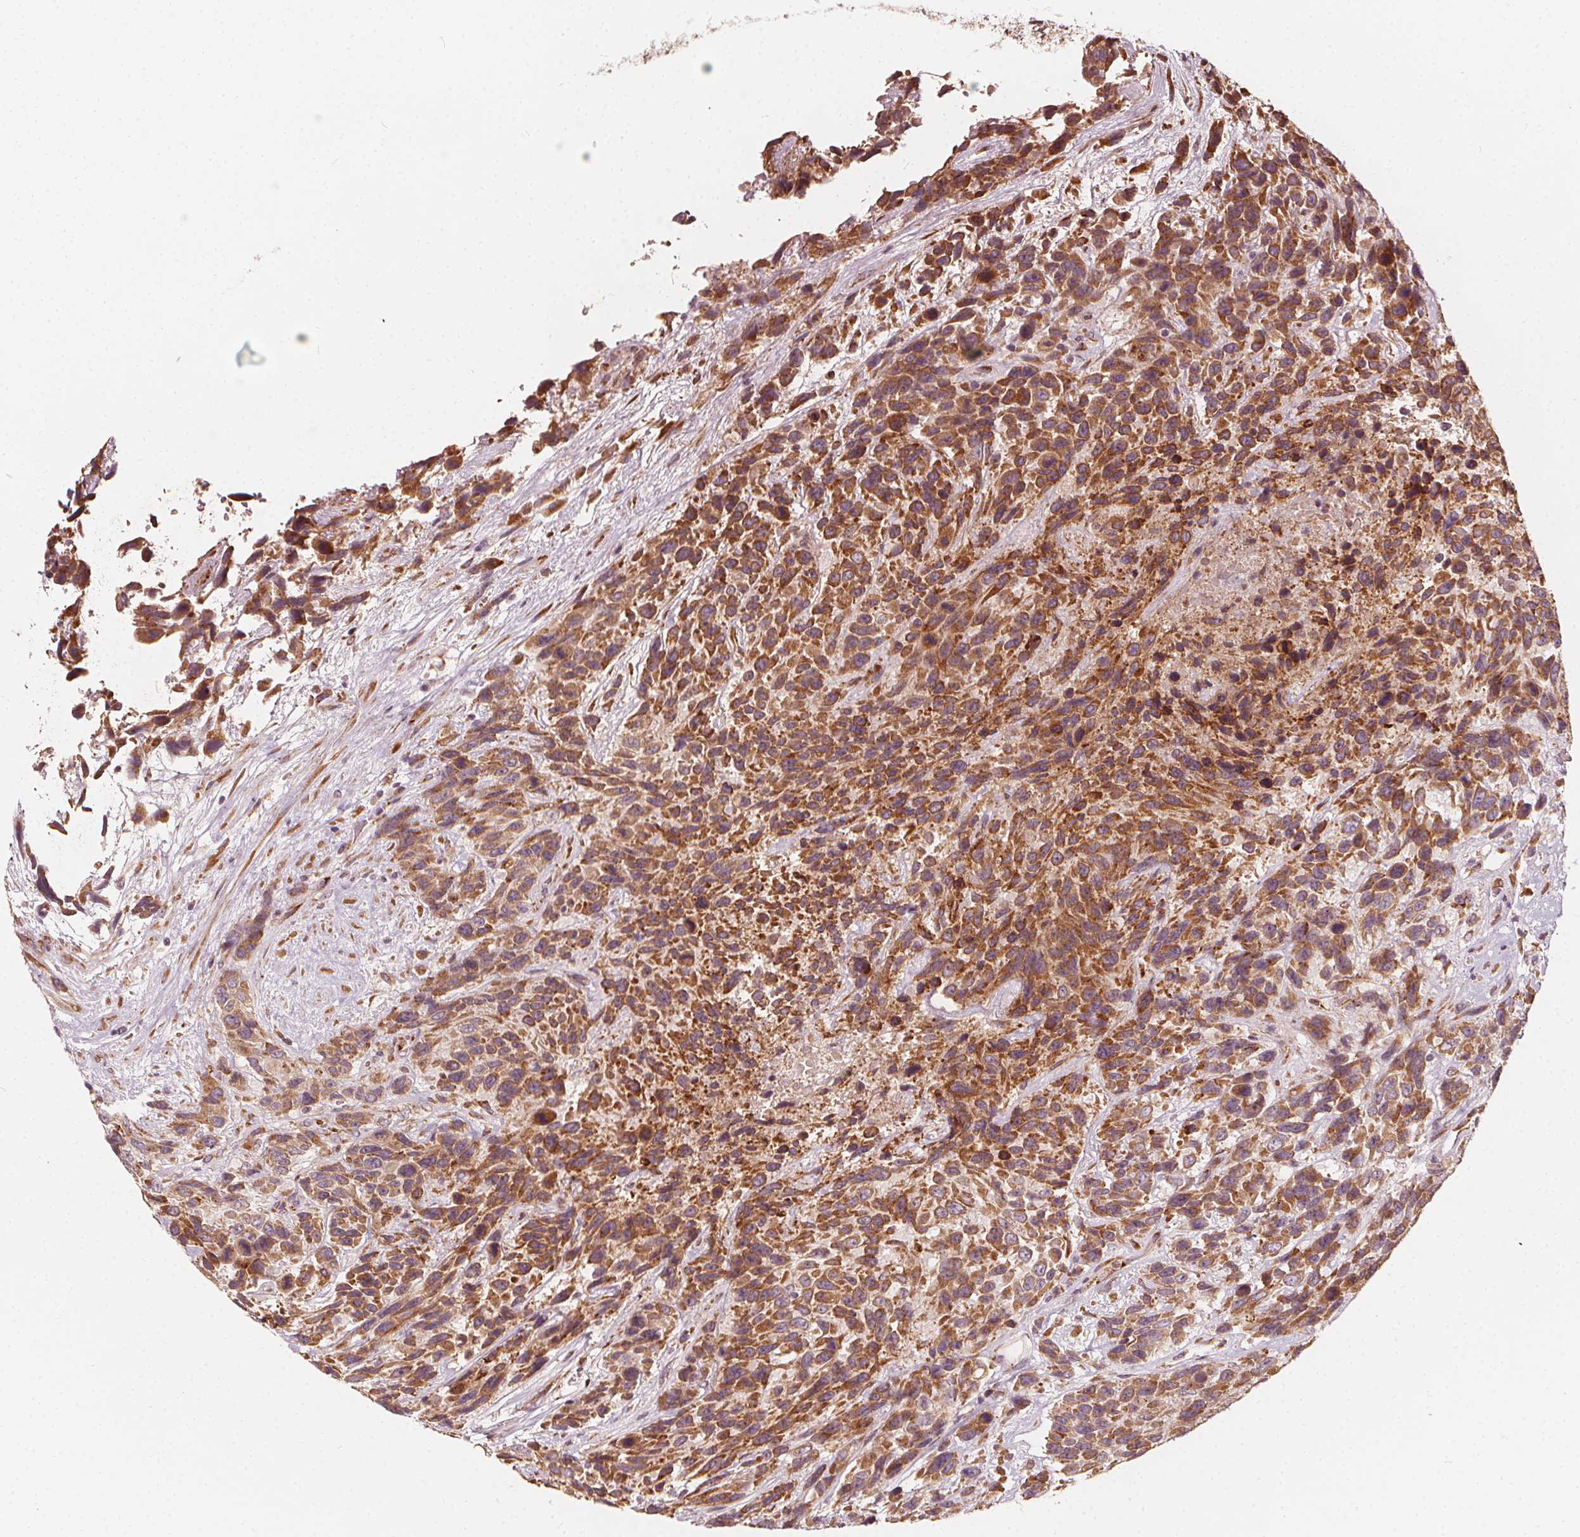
{"staining": {"intensity": "moderate", "quantity": ">75%", "location": "cytoplasmic/membranous"}, "tissue": "urothelial cancer", "cell_type": "Tumor cells", "image_type": "cancer", "snomed": [{"axis": "morphology", "description": "Urothelial carcinoma, High grade"}, {"axis": "topography", "description": "Urinary bladder"}], "caption": "High-grade urothelial carcinoma stained with DAB (3,3'-diaminobenzidine) immunohistochemistry reveals medium levels of moderate cytoplasmic/membranous staining in about >75% of tumor cells.", "gene": "NPC1L1", "patient": {"sex": "female", "age": 70}}